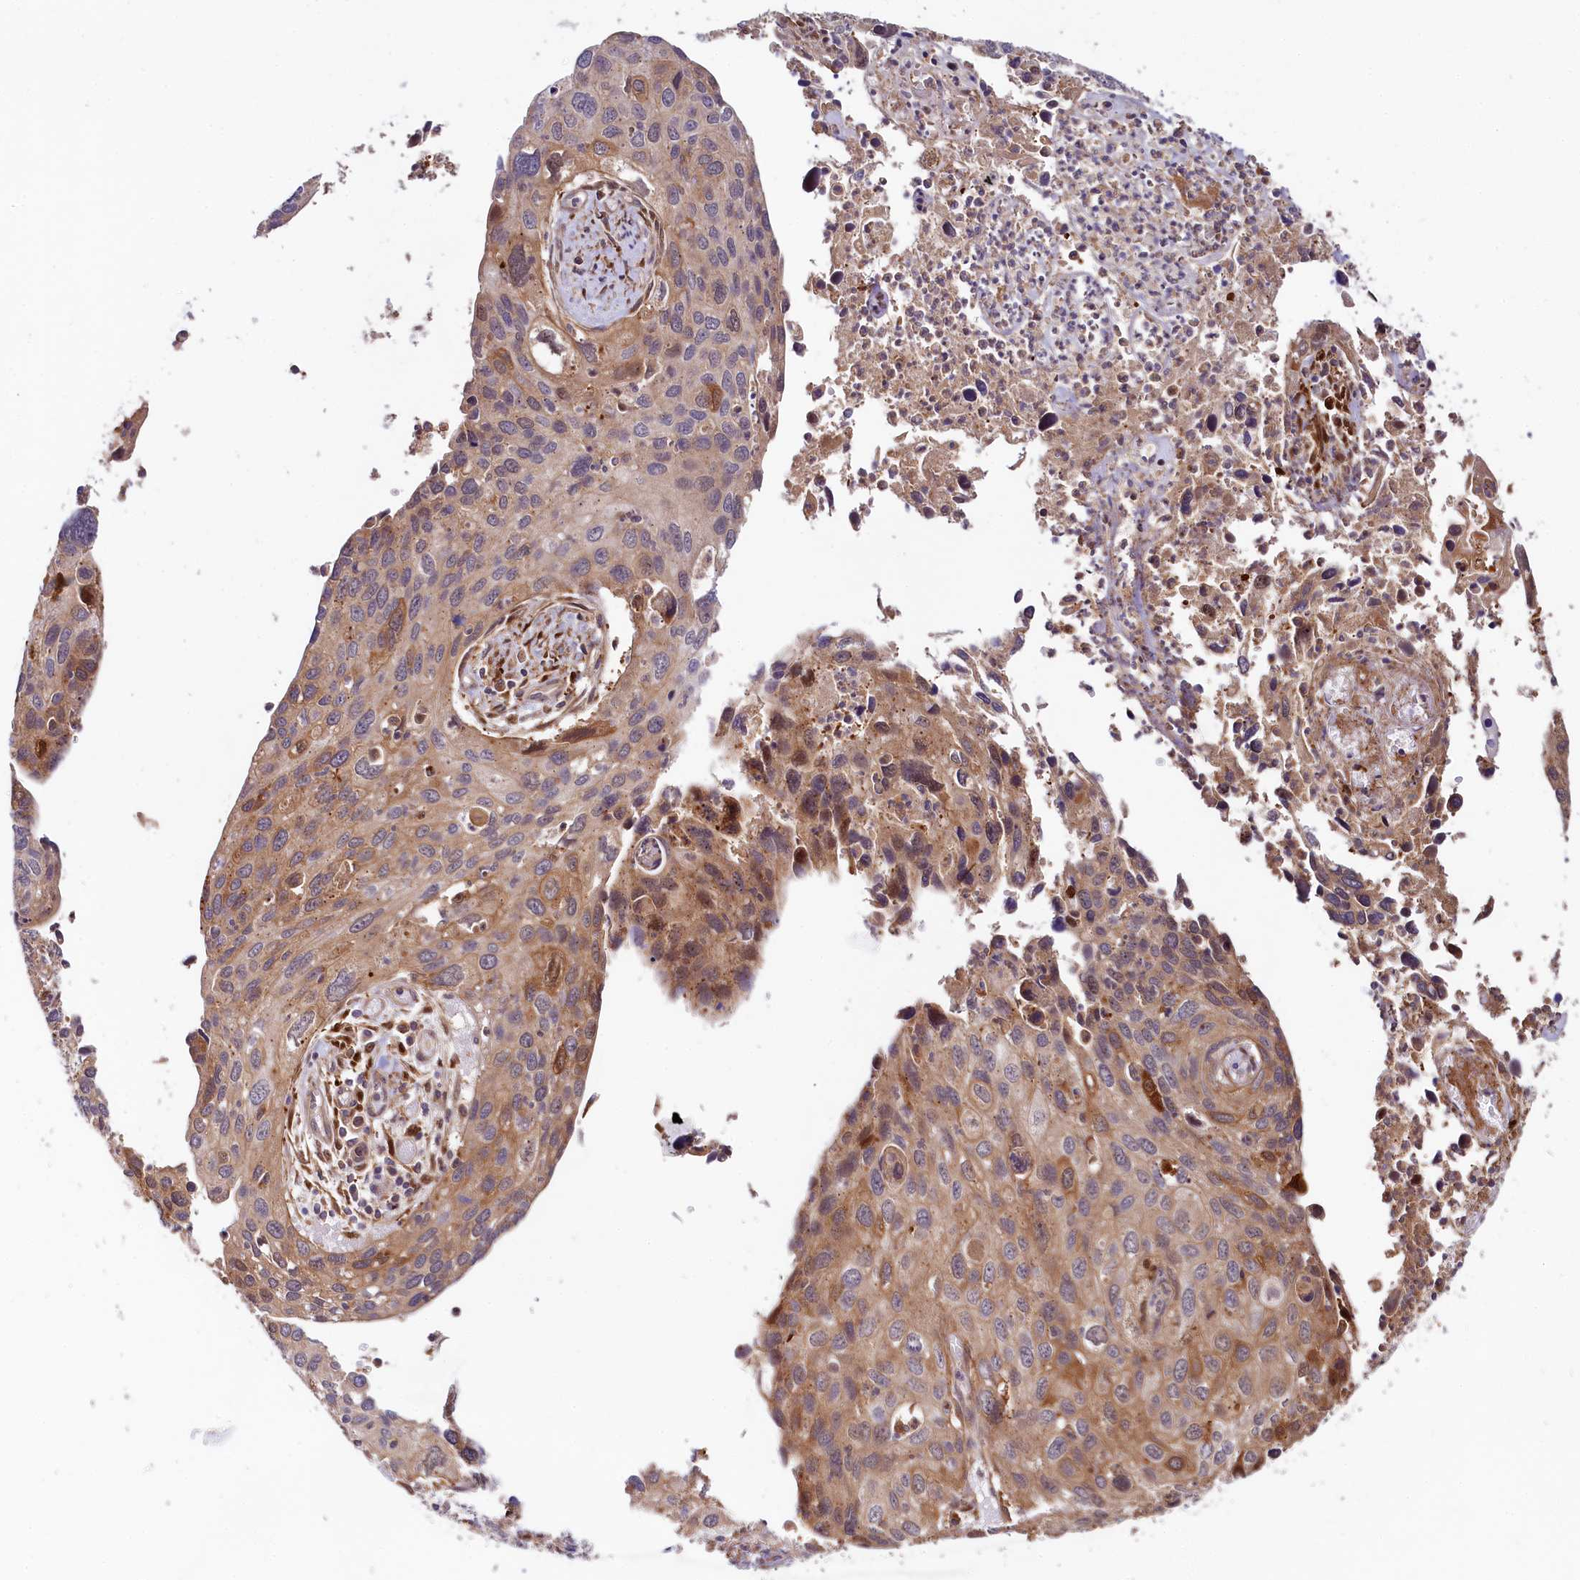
{"staining": {"intensity": "moderate", "quantity": ">75%", "location": "cytoplasmic/membranous"}, "tissue": "cervical cancer", "cell_type": "Tumor cells", "image_type": "cancer", "snomed": [{"axis": "morphology", "description": "Squamous cell carcinoma, NOS"}, {"axis": "topography", "description": "Cervix"}], "caption": "IHC of human cervical cancer (squamous cell carcinoma) demonstrates medium levels of moderate cytoplasmic/membranous expression in about >75% of tumor cells. (Brightfield microscopy of DAB IHC at high magnification).", "gene": "NEDD1", "patient": {"sex": "female", "age": 55}}